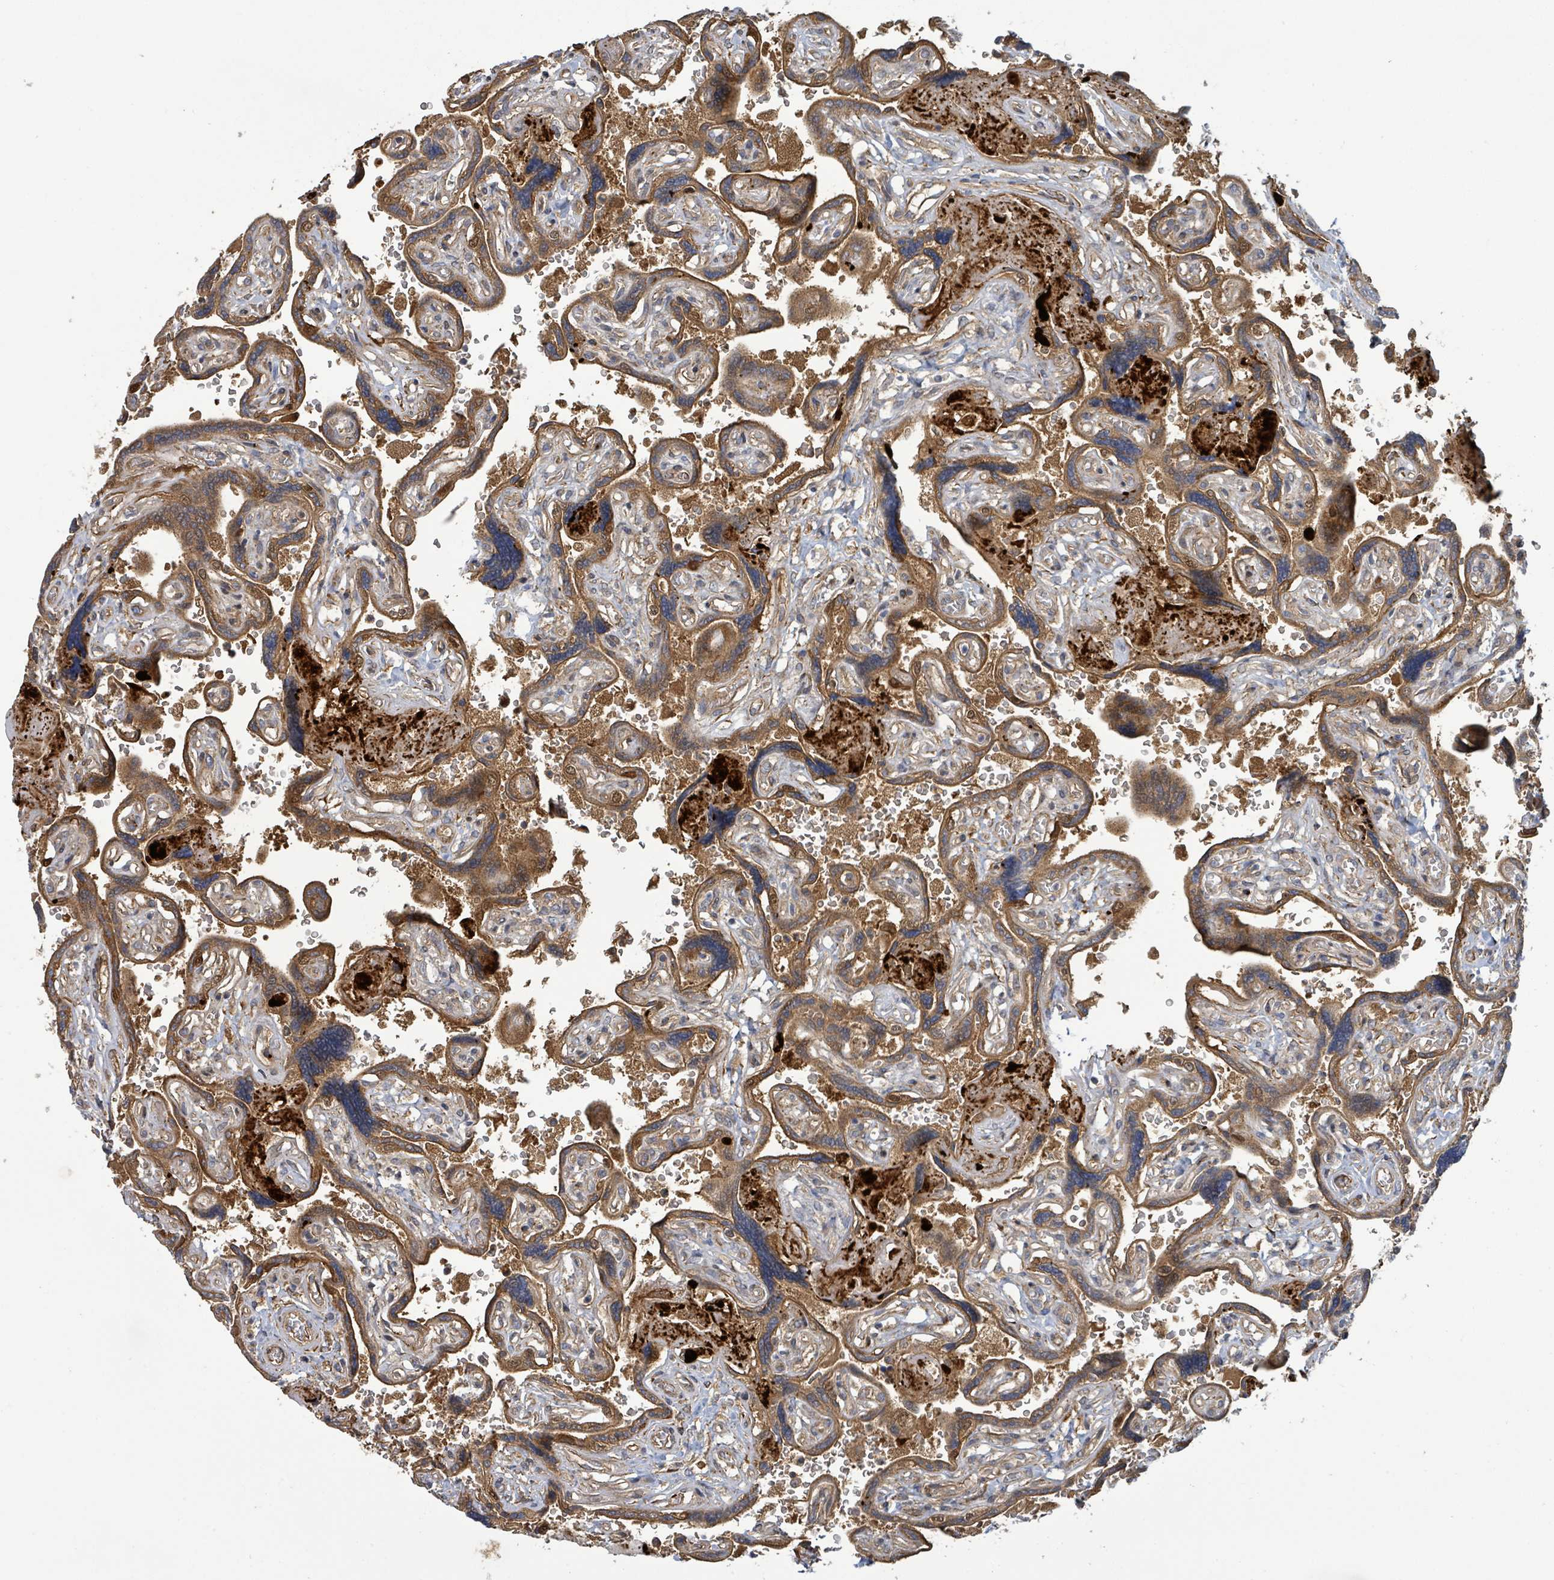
{"staining": {"intensity": "moderate", "quantity": ">75%", "location": "cytoplasmic/membranous"}, "tissue": "placenta", "cell_type": "Trophoblastic cells", "image_type": "normal", "snomed": [{"axis": "morphology", "description": "Normal tissue, NOS"}, {"axis": "topography", "description": "Placenta"}], "caption": "Moderate cytoplasmic/membranous protein expression is seen in approximately >75% of trophoblastic cells in placenta.", "gene": "STARD4", "patient": {"sex": "female", "age": 32}}